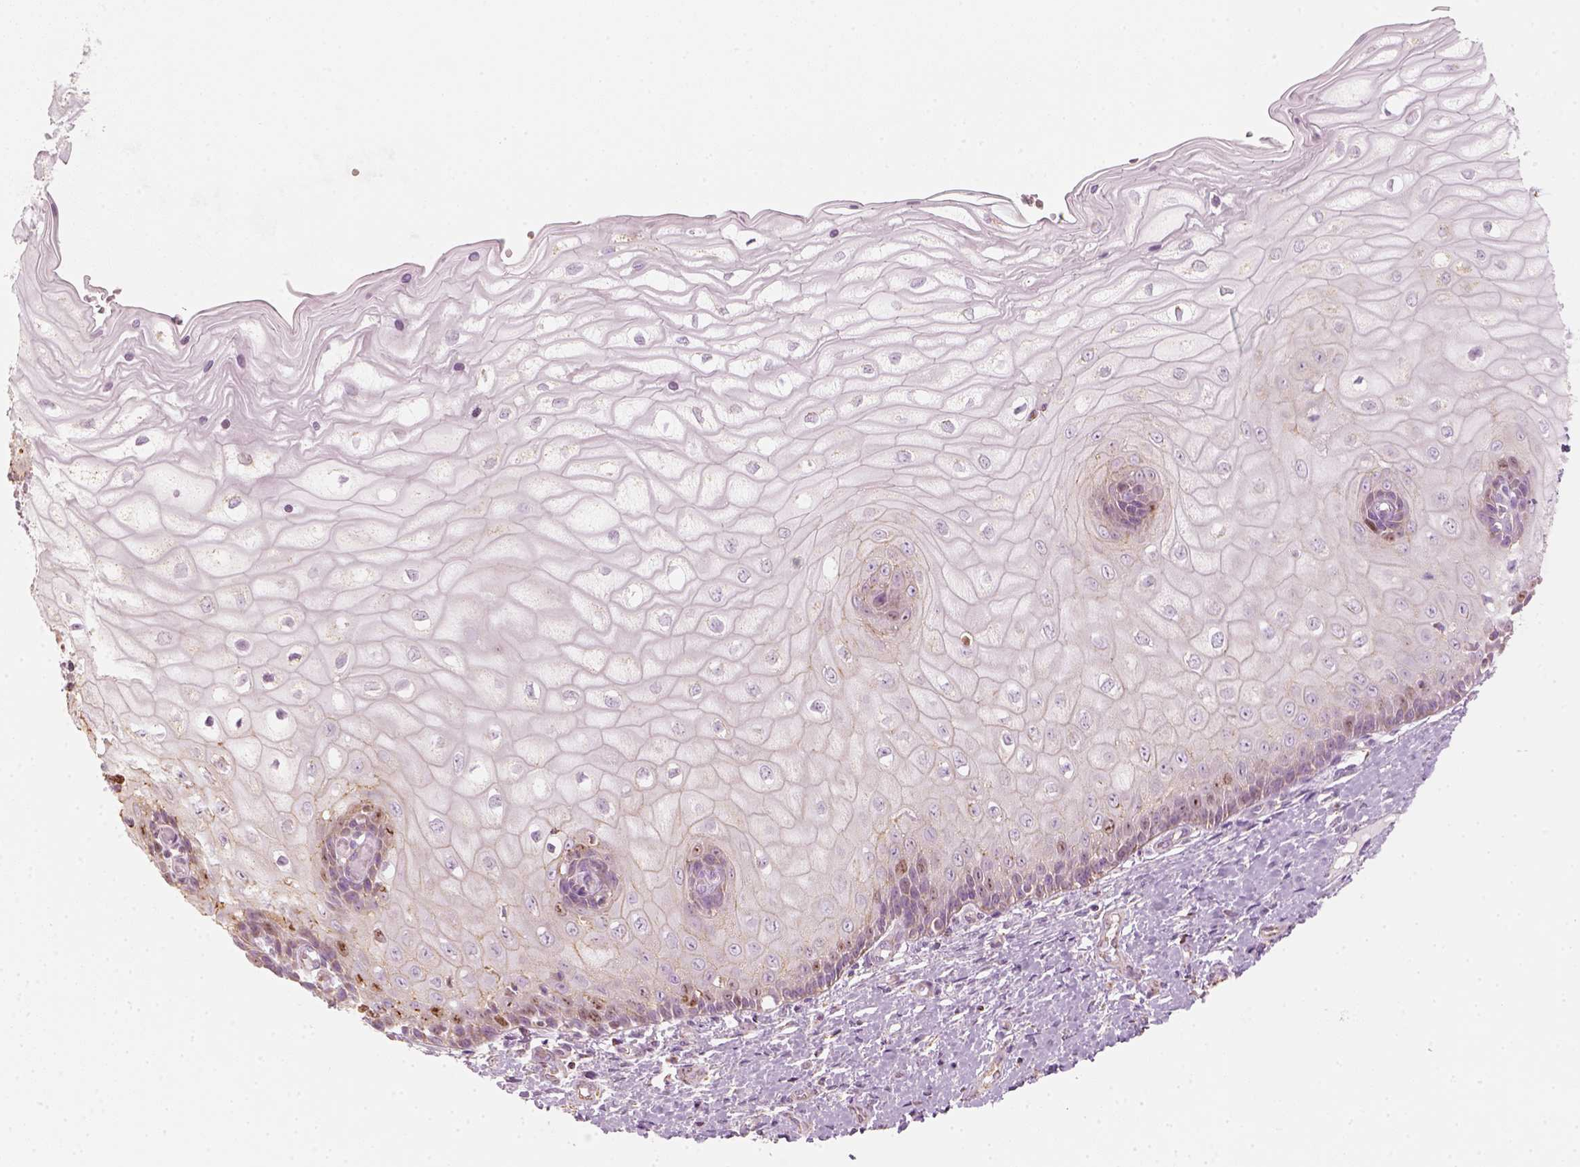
{"staining": {"intensity": "weak", "quantity": ">75%", "location": "cytoplasmic/membranous"}, "tissue": "cervix", "cell_type": "Glandular cells", "image_type": "normal", "snomed": [{"axis": "morphology", "description": "Normal tissue, NOS"}, {"axis": "topography", "description": "Cervix"}], "caption": "IHC micrograph of benign cervix stained for a protein (brown), which demonstrates low levels of weak cytoplasmic/membranous expression in approximately >75% of glandular cells.", "gene": "LCA5", "patient": {"sex": "female", "age": 37}}